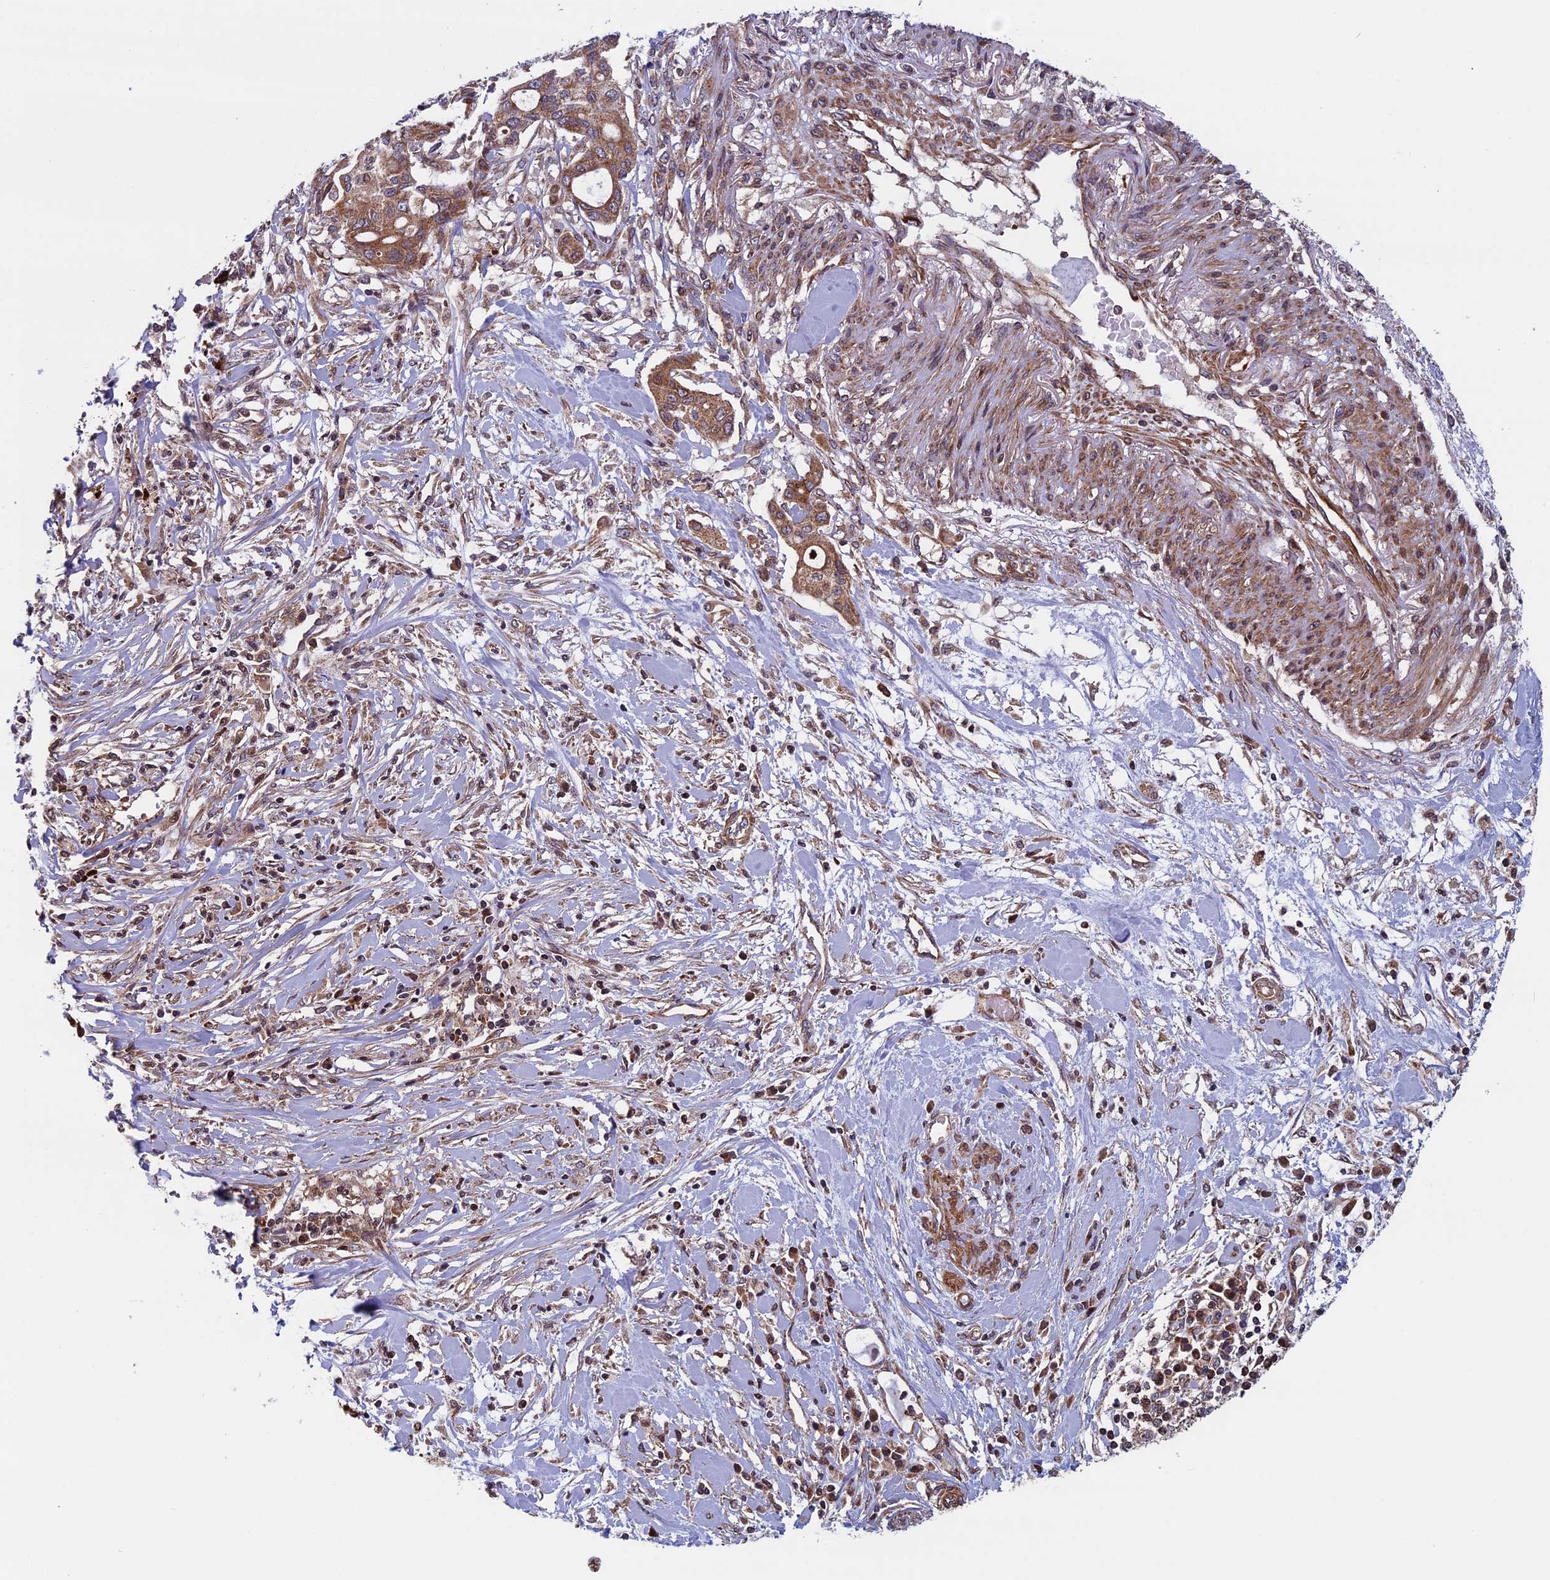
{"staining": {"intensity": "strong", "quantity": ">75%", "location": "cytoplasmic/membranous"}, "tissue": "pancreatic cancer", "cell_type": "Tumor cells", "image_type": "cancer", "snomed": [{"axis": "morphology", "description": "Adenocarcinoma, NOS"}, {"axis": "topography", "description": "Pancreas"}], "caption": "The histopathology image demonstrates staining of adenocarcinoma (pancreatic), revealing strong cytoplasmic/membranous protein positivity (brown color) within tumor cells. (Stains: DAB in brown, nuclei in blue, Microscopy: brightfield microscopy at high magnification).", "gene": "CCDC8", "patient": {"sex": "male", "age": 46}}